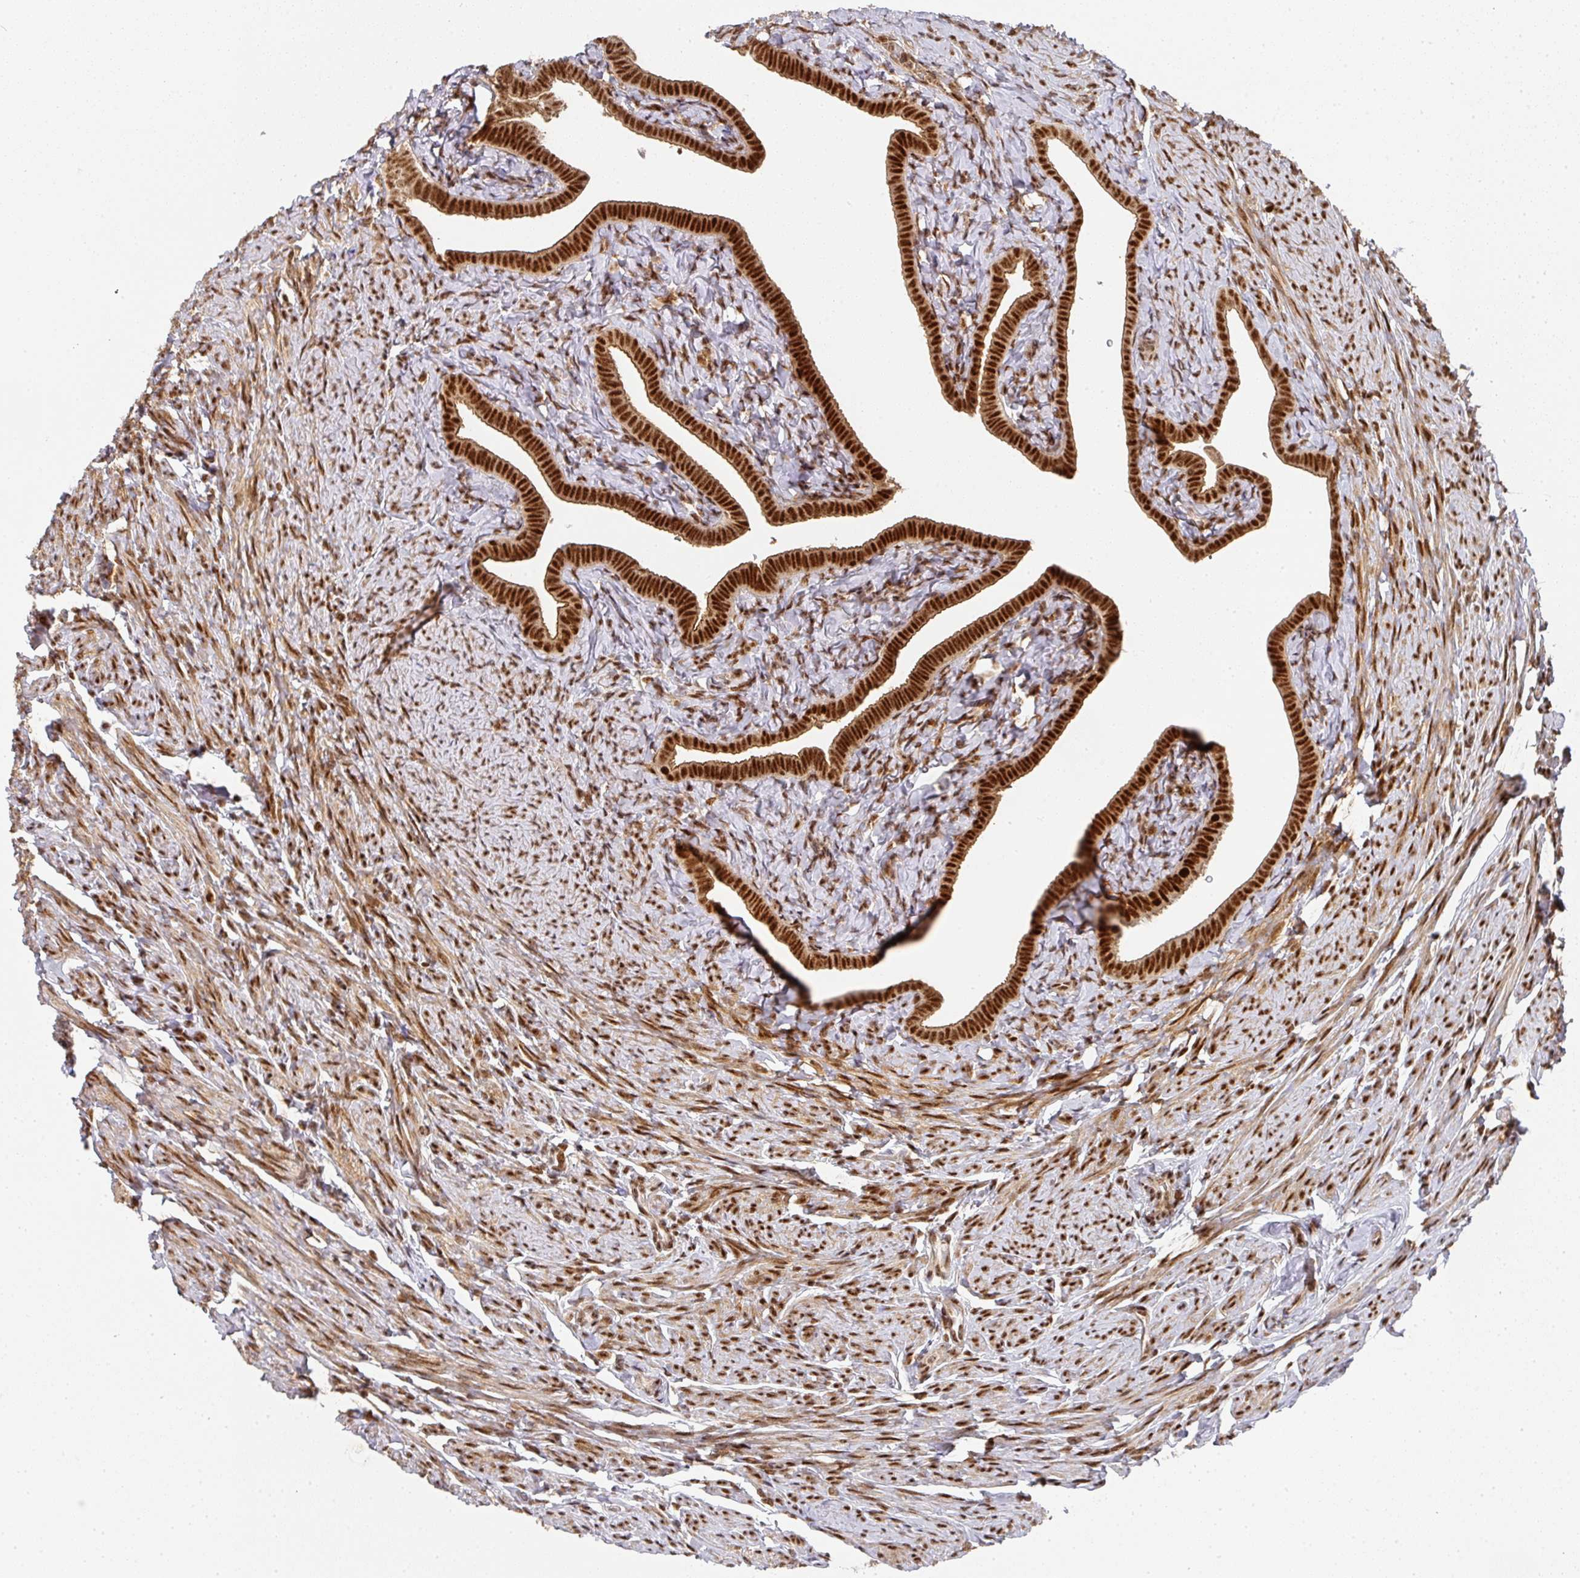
{"staining": {"intensity": "strong", "quantity": ">75%", "location": "nuclear"}, "tissue": "fallopian tube", "cell_type": "Glandular cells", "image_type": "normal", "snomed": [{"axis": "morphology", "description": "Normal tissue, NOS"}, {"axis": "topography", "description": "Fallopian tube"}], "caption": "High-power microscopy captured an IHC micrograph of benign fallopian tube, revealing strong nuclear staining in about >75% of glandular cells. (Brightfield microscopy of DAB IHC at high magnification).", "gene": "DIDO1", "patient": {"sex": "female", "age": 69}}